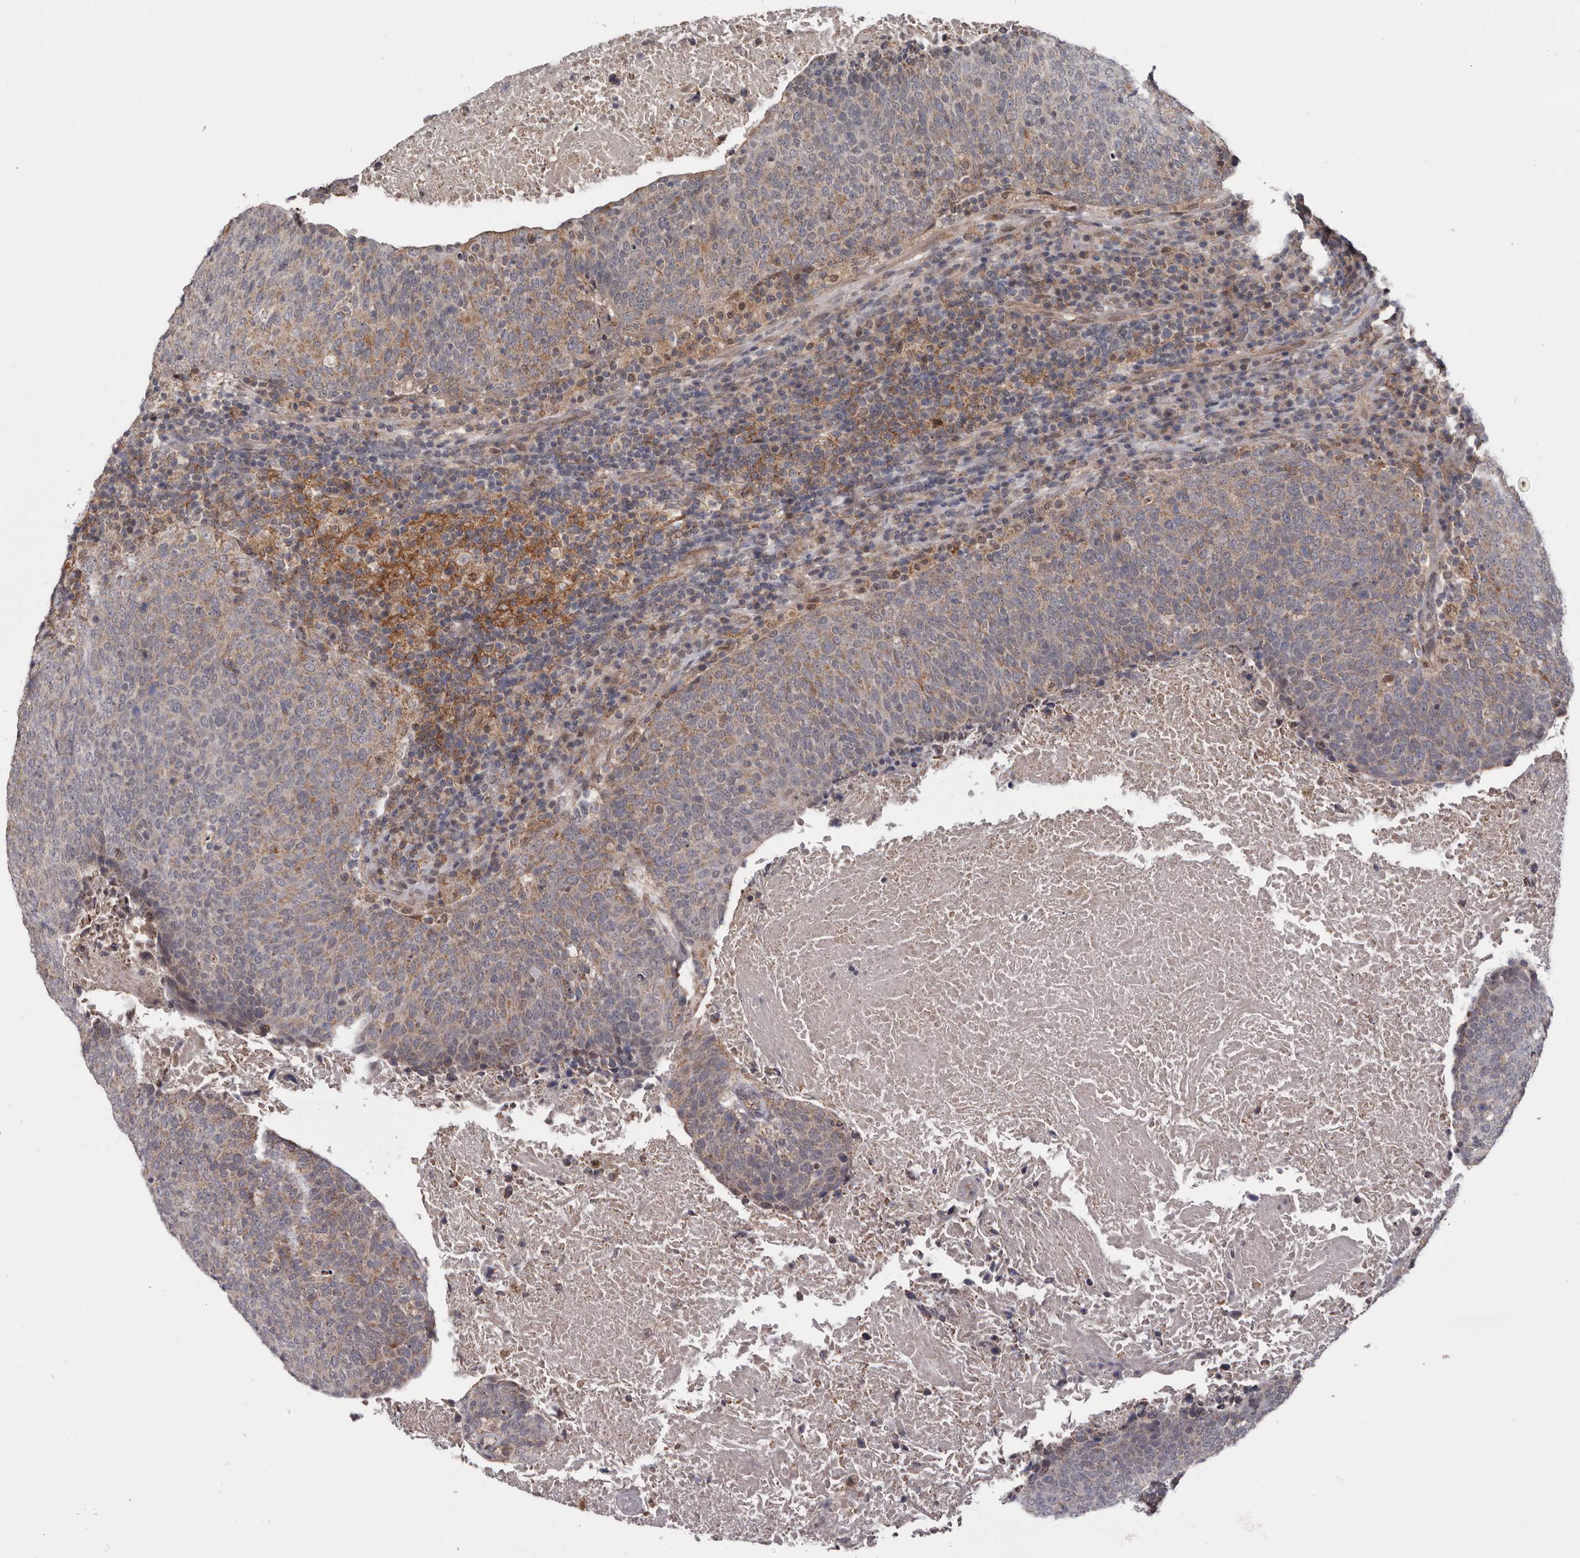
{"staining": {"intensity": "weak", "quantity": ">75%", "location": "cytoplasmic/membranous"}, "tissue": "head and neck cancer", "cell_type": "Tumor cells", "image_type": "cancer", "snomed": [{"axis": "morphology", "description": "Squamous cell carcinoma, NOS"}, {"axis": "morphology", "description": "Squamous cell carcinoma, metastatic, NOS"}, {"axis": "topography", "description": "Lymph node"}, {"axis": "topography", "description": "Head-Neck"}], "caption": "A high-resolution histopathology image shows immunohistochemistry staining of head and neck squamous cell carcinoma, which exhibits weak cytoplasmic/membranous positivity in approximately >75% of tumor cells.", "gene": "MOGAT2", "patient": {"sex": "male", "age": 62}}